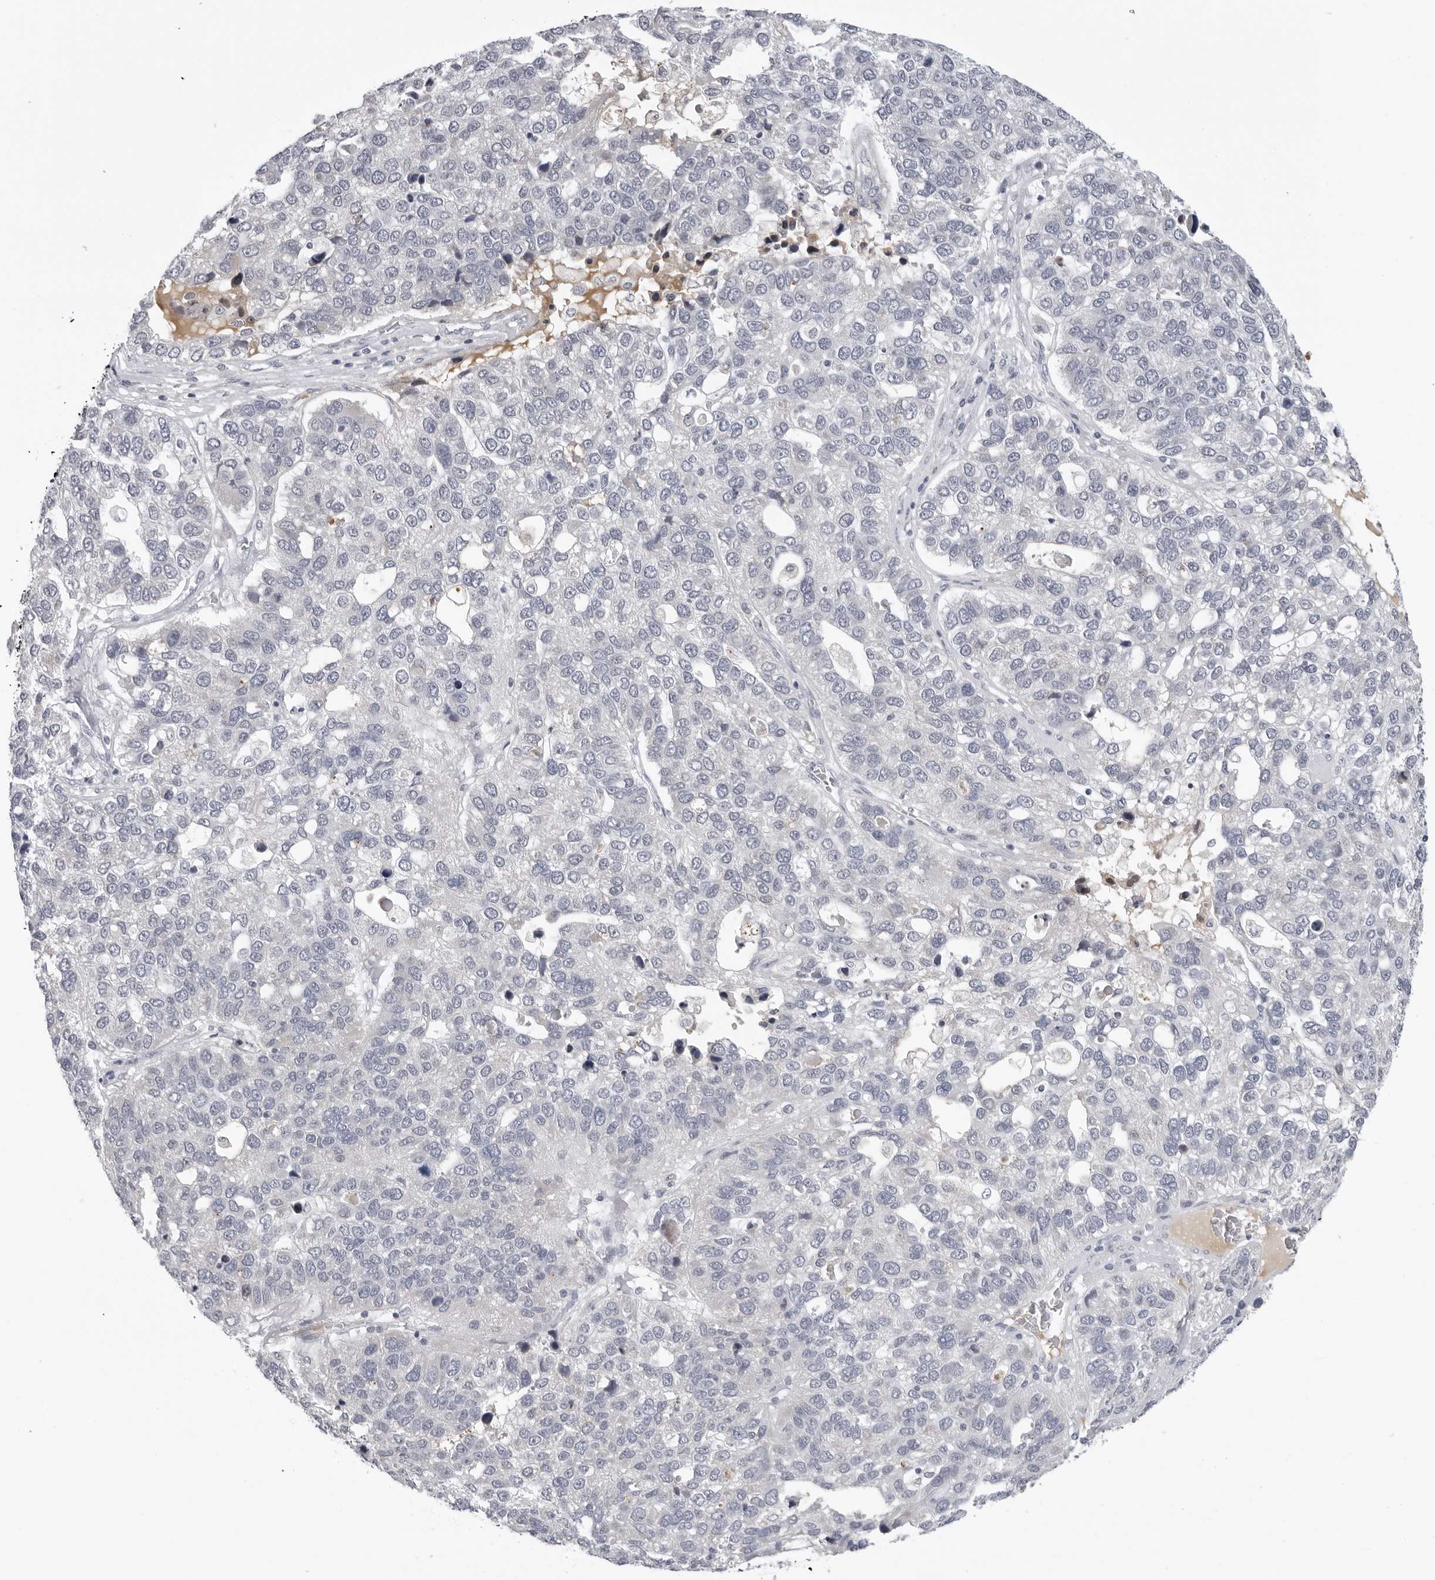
{"staining": {"intensity": "negative", "quantity": "none", "location": "none"}, "tissue": "pancreatic cancer", "cell_type": "Tumor cells", "image_type": "cancer", "snomed": [{"axis": "morphology", "description": "Adenocarcinoma, NOS"}, {"axis": "topography", "description": "Pancreas"}], "caption": "The photomicrograph exhibits no significant positivity in tumor cells of adenocarcinoma (pancreatic).", "gene": "ZNF502", "patient": {"sex": "female", "age": 61}}